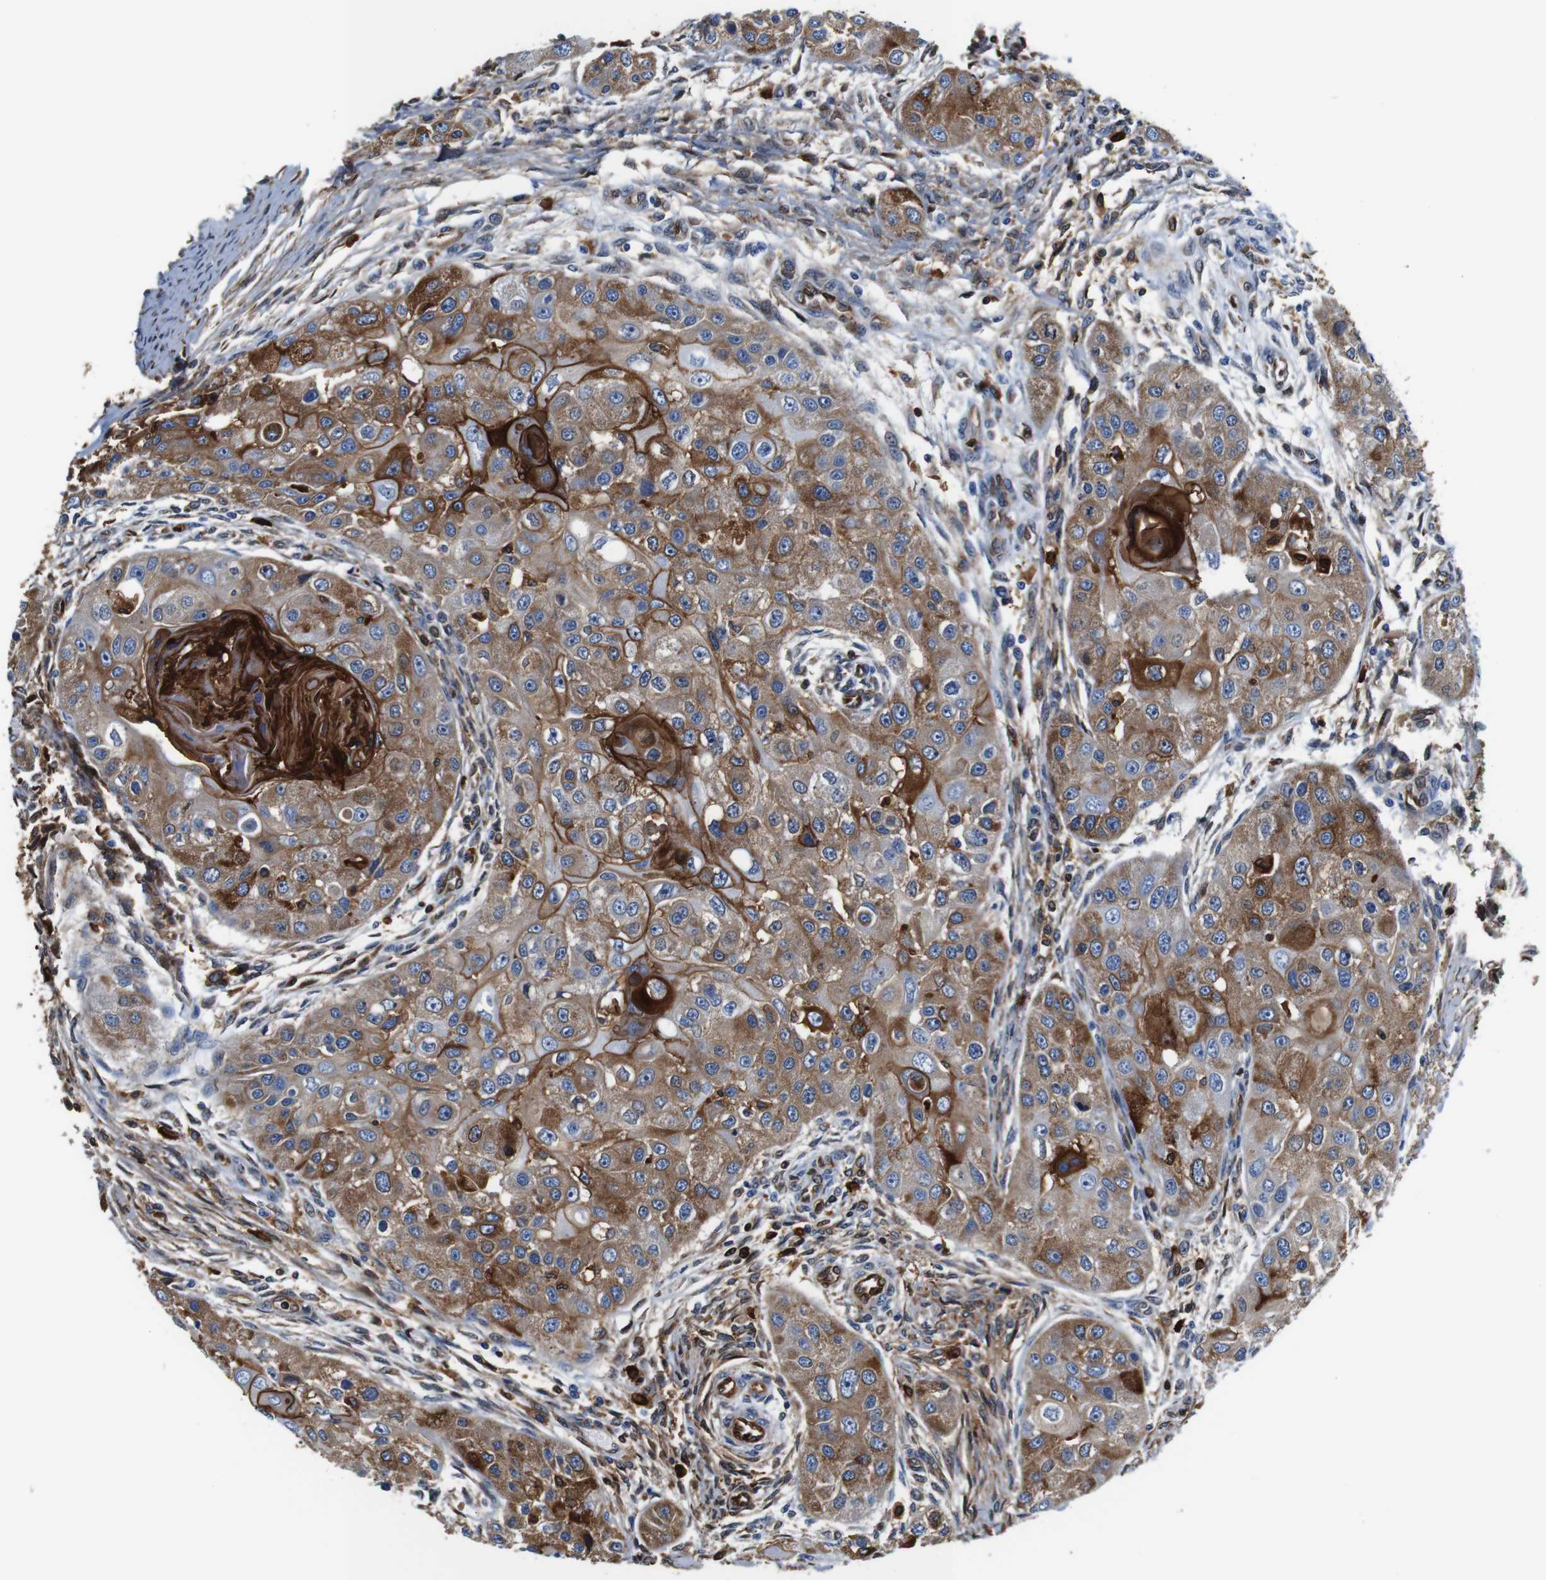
{"staining": {"intensity": "moderate", "quantity": ">75%", "location": "cytoplasmic/membranous"}, "tissue": "head and neck cancer", "cell_type": "Tumor cells", "image_type": "cancer", "snomed": [{"axis": "morphology", "description": "Normal tissue, NOS"}, {"axis": "morphology", "description": "Squamous cell carcinoma, NOS"}, {"axis": "topography", "description": "Skeletal muscle"}, {"axis": "topography", "description": "Head-Neck"}], "caption": "There is medium levels of moderate cytoplasmic/membranous expression in tumor cells of head and neck cancer, as demonstrated by immunohistochemical staining (brown color).", "gene": "ANXA1", "patient": {"sex": "male", "age": 51}}